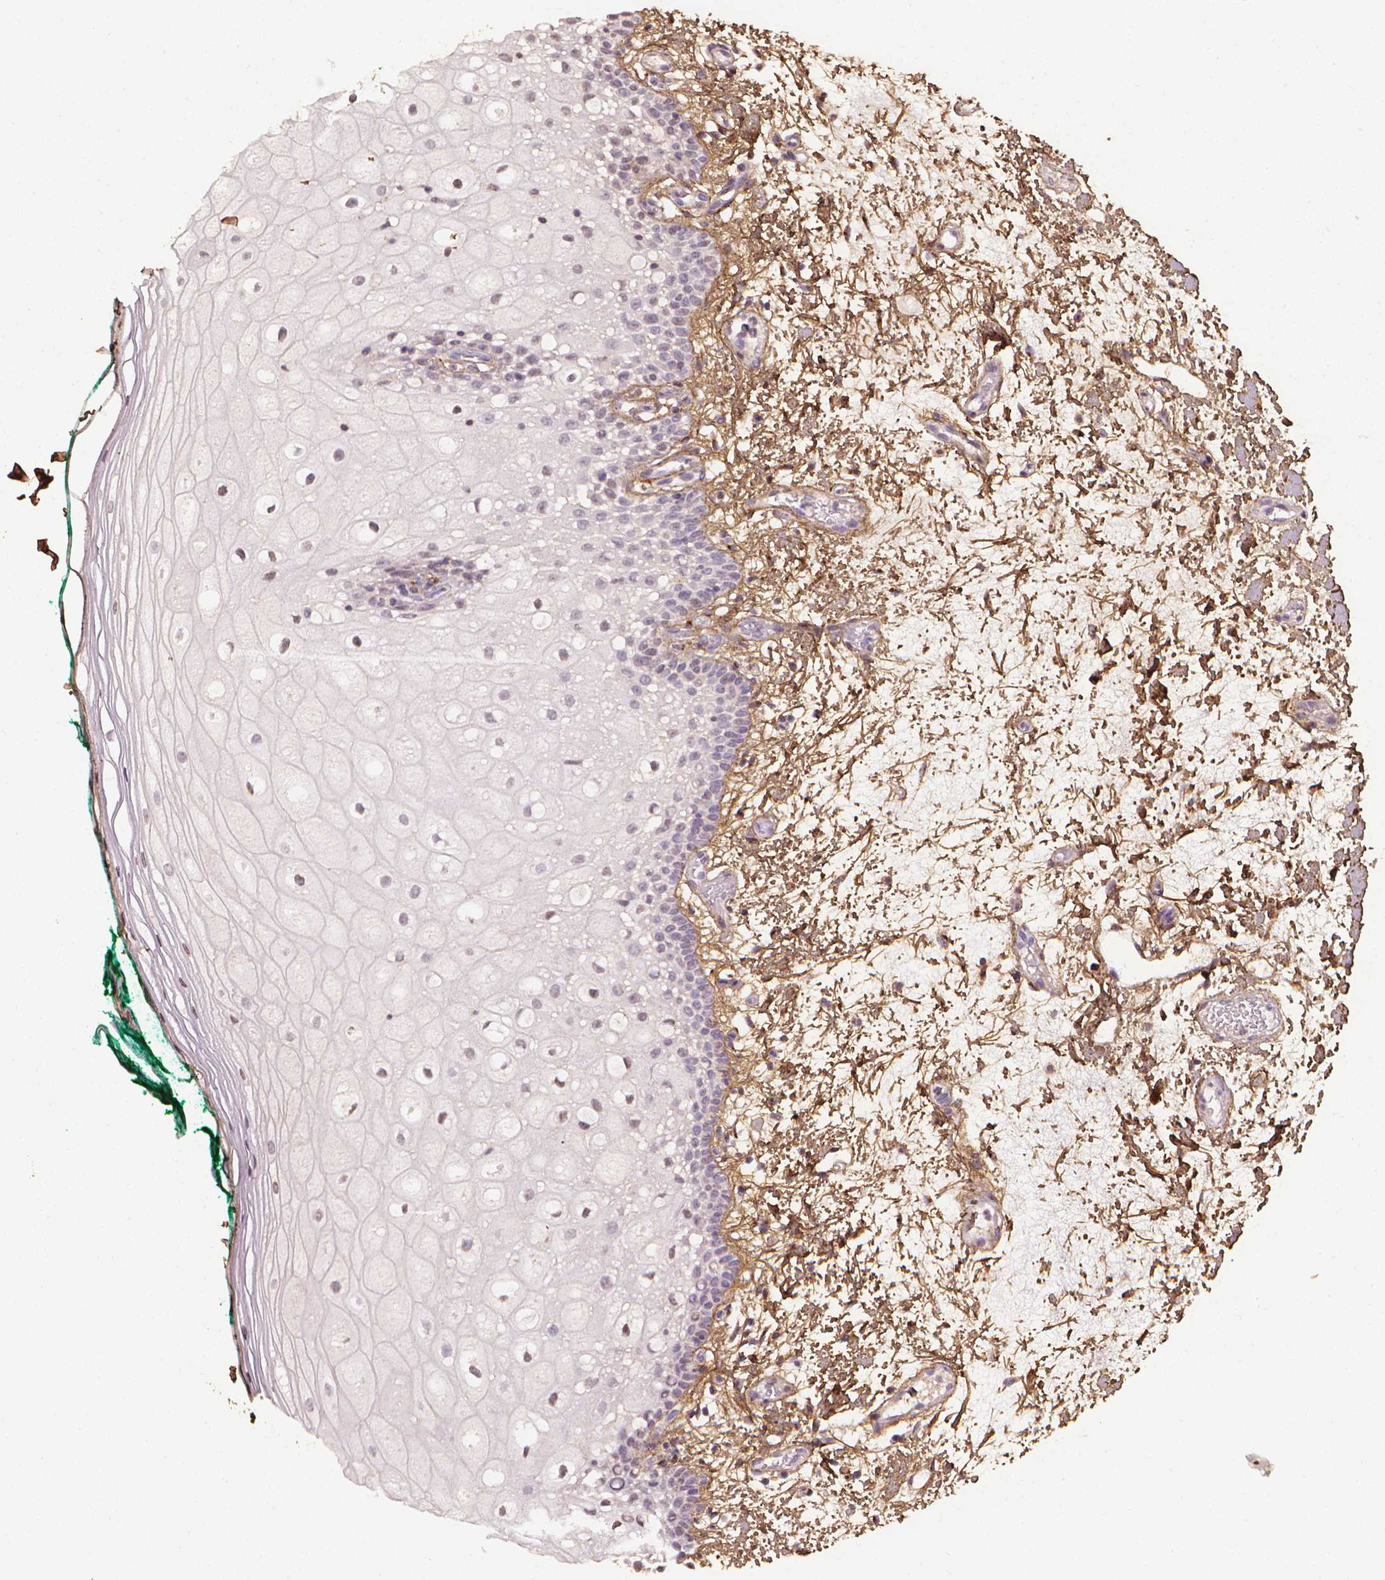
{"staining": {"intensity": "negative", "quantity": "none", "location": "none"}, "tissue": "oral mucosa", "cell_type": "Squamous epithelial cells", "image_type": "normal", "snomed": [{"axis": "morphology", "description": "Normal tissue, NOS"}, {"axis": "topography", "description": "Oral tissue"}], "caption": "Oral mucosa was stained to show a protein in brown. There is no significant staining in squamous epithelial cells.", "gene": "DCN", "patient": {"sex": "female", "age": 83}}